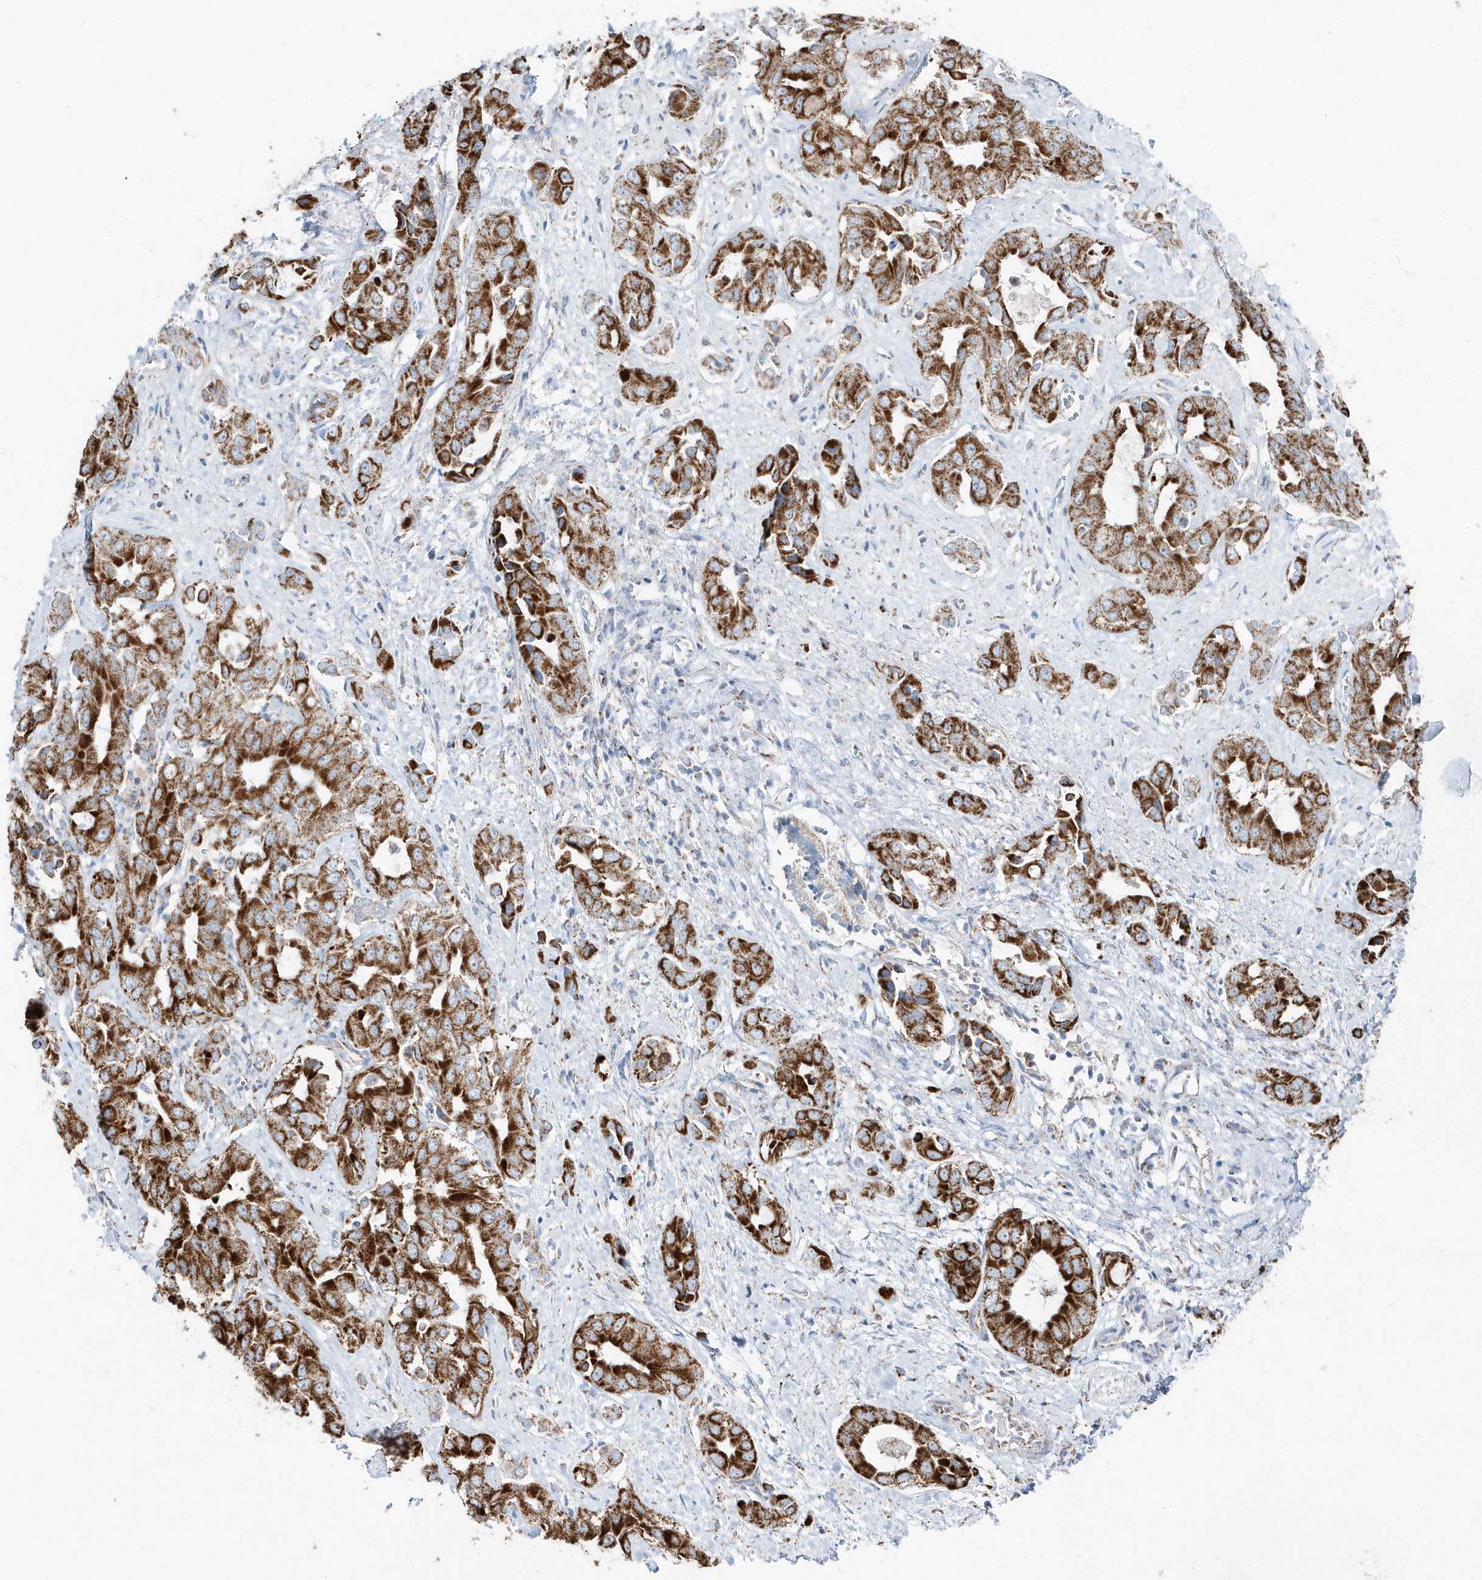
{"staining": {"intensity": "strong", "quantity": ">75%", "location": "cytoplasmic/membranous"}, "tissue": "liver cancer", "cell_type": "Tumor cells", "image_type": "cancer", "snomed": [{"axis": "morphology", "description": "Cholangiocarcinoma"}, {"axis": "topography", "description": "Liver"}], "caption": "A brown stain shows strong cytoplasmic/membranous expression of a protein in human liver cholangiocarcinoma tumor cells.", "gene": "TMCO6", "patient": {"sex": "female", "age": 52}}